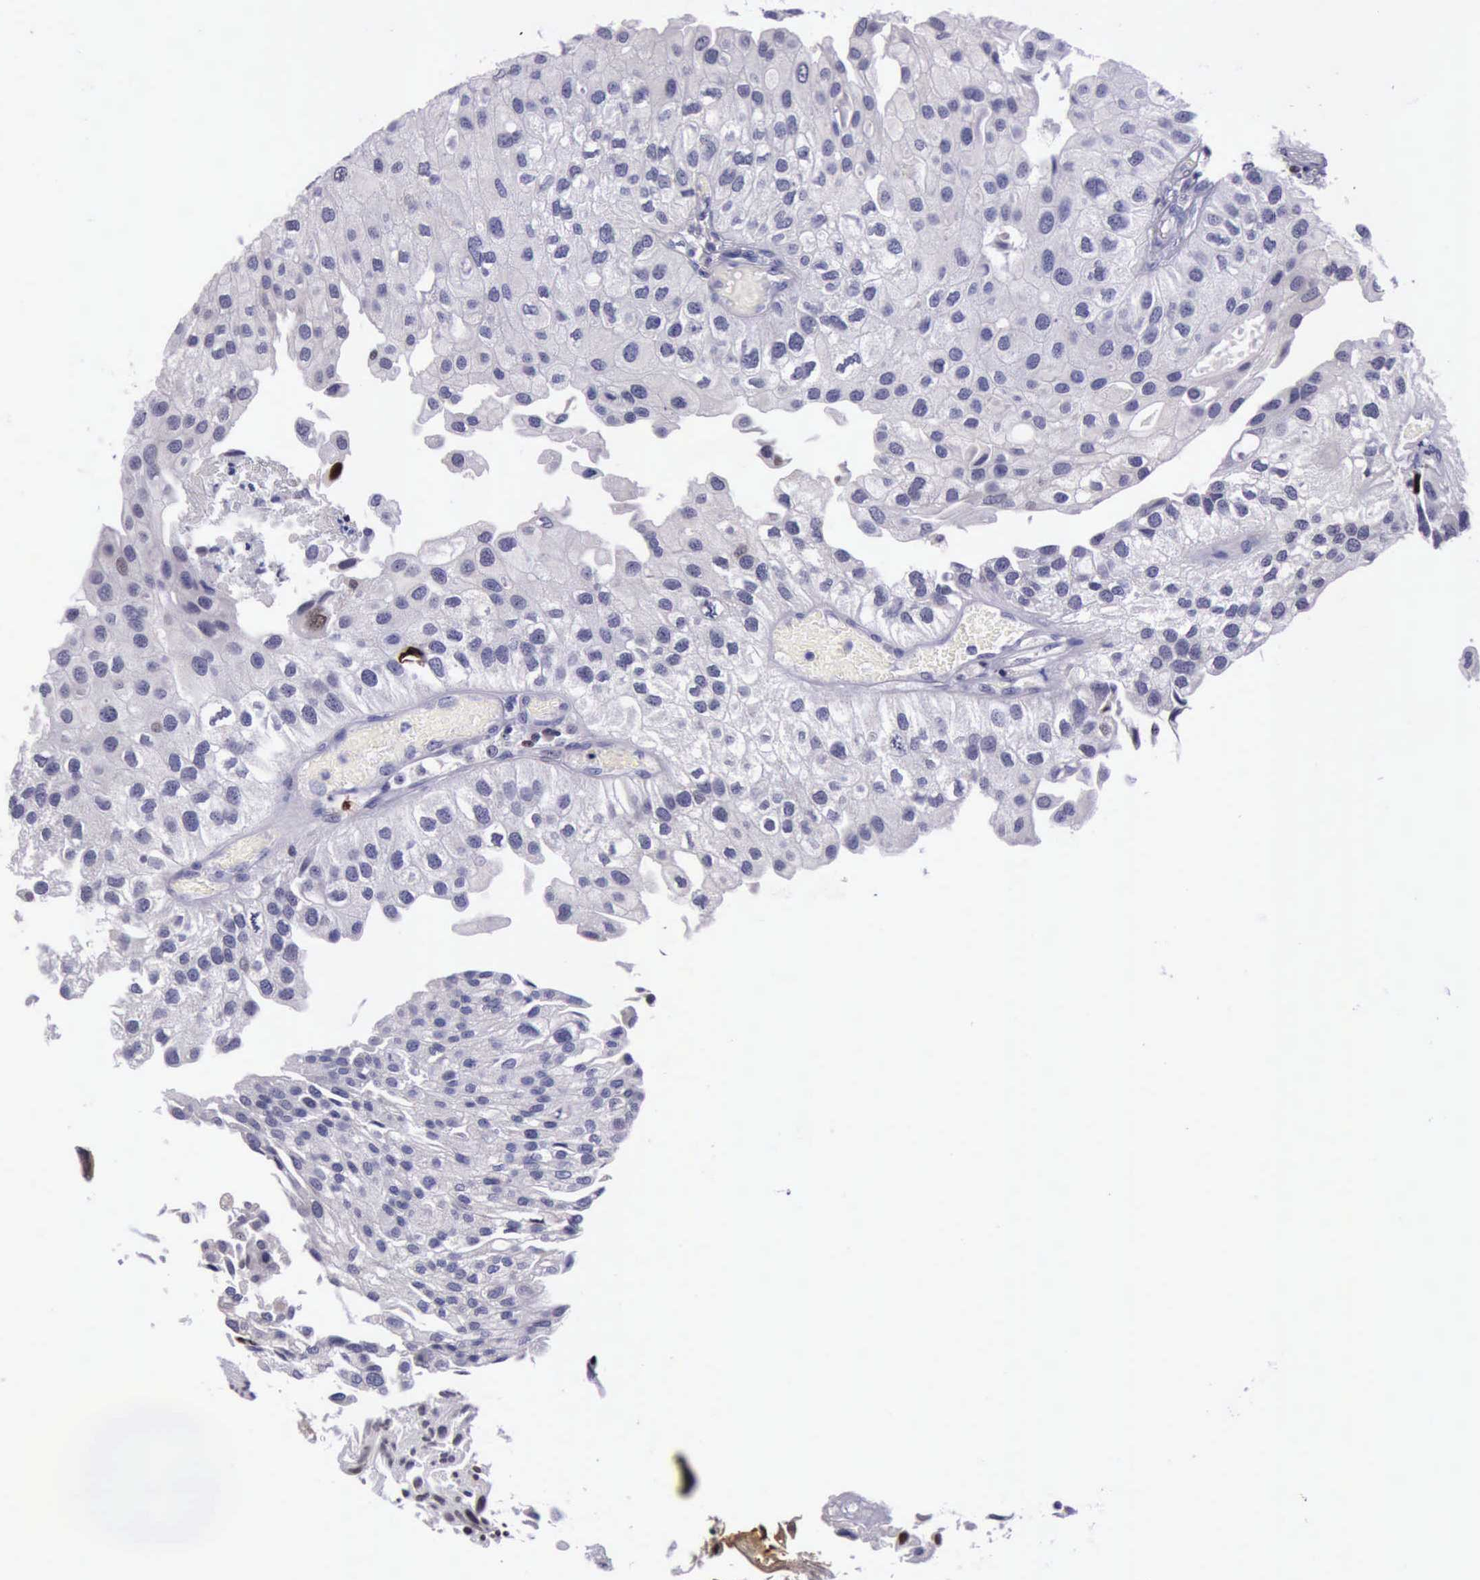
{"staining": {"intensity": "strong", "quantity": "<25%", "location": "nuclear"}, "tissue": "urothelial cancer", "cell_type": "Tumor cells", "image_type": "cancer", "snomed": [{"axis": "morphology", "description": "Urothelial carcinoma, Low grade"}, {"axis": "topography", "description": "Urinary bladder"}], "caption": "IHC (DAB (3,3'-diaminobenzidine)) staining of human low-grade urothelial carcinoma shows strong nuclear protein positivity in about <25% of tumor cells. (brown staining indicates protein expression, while blue staining denotes nuclei).", "gene": "PARP1", "patient": {"sex": "female", "age": 89}}